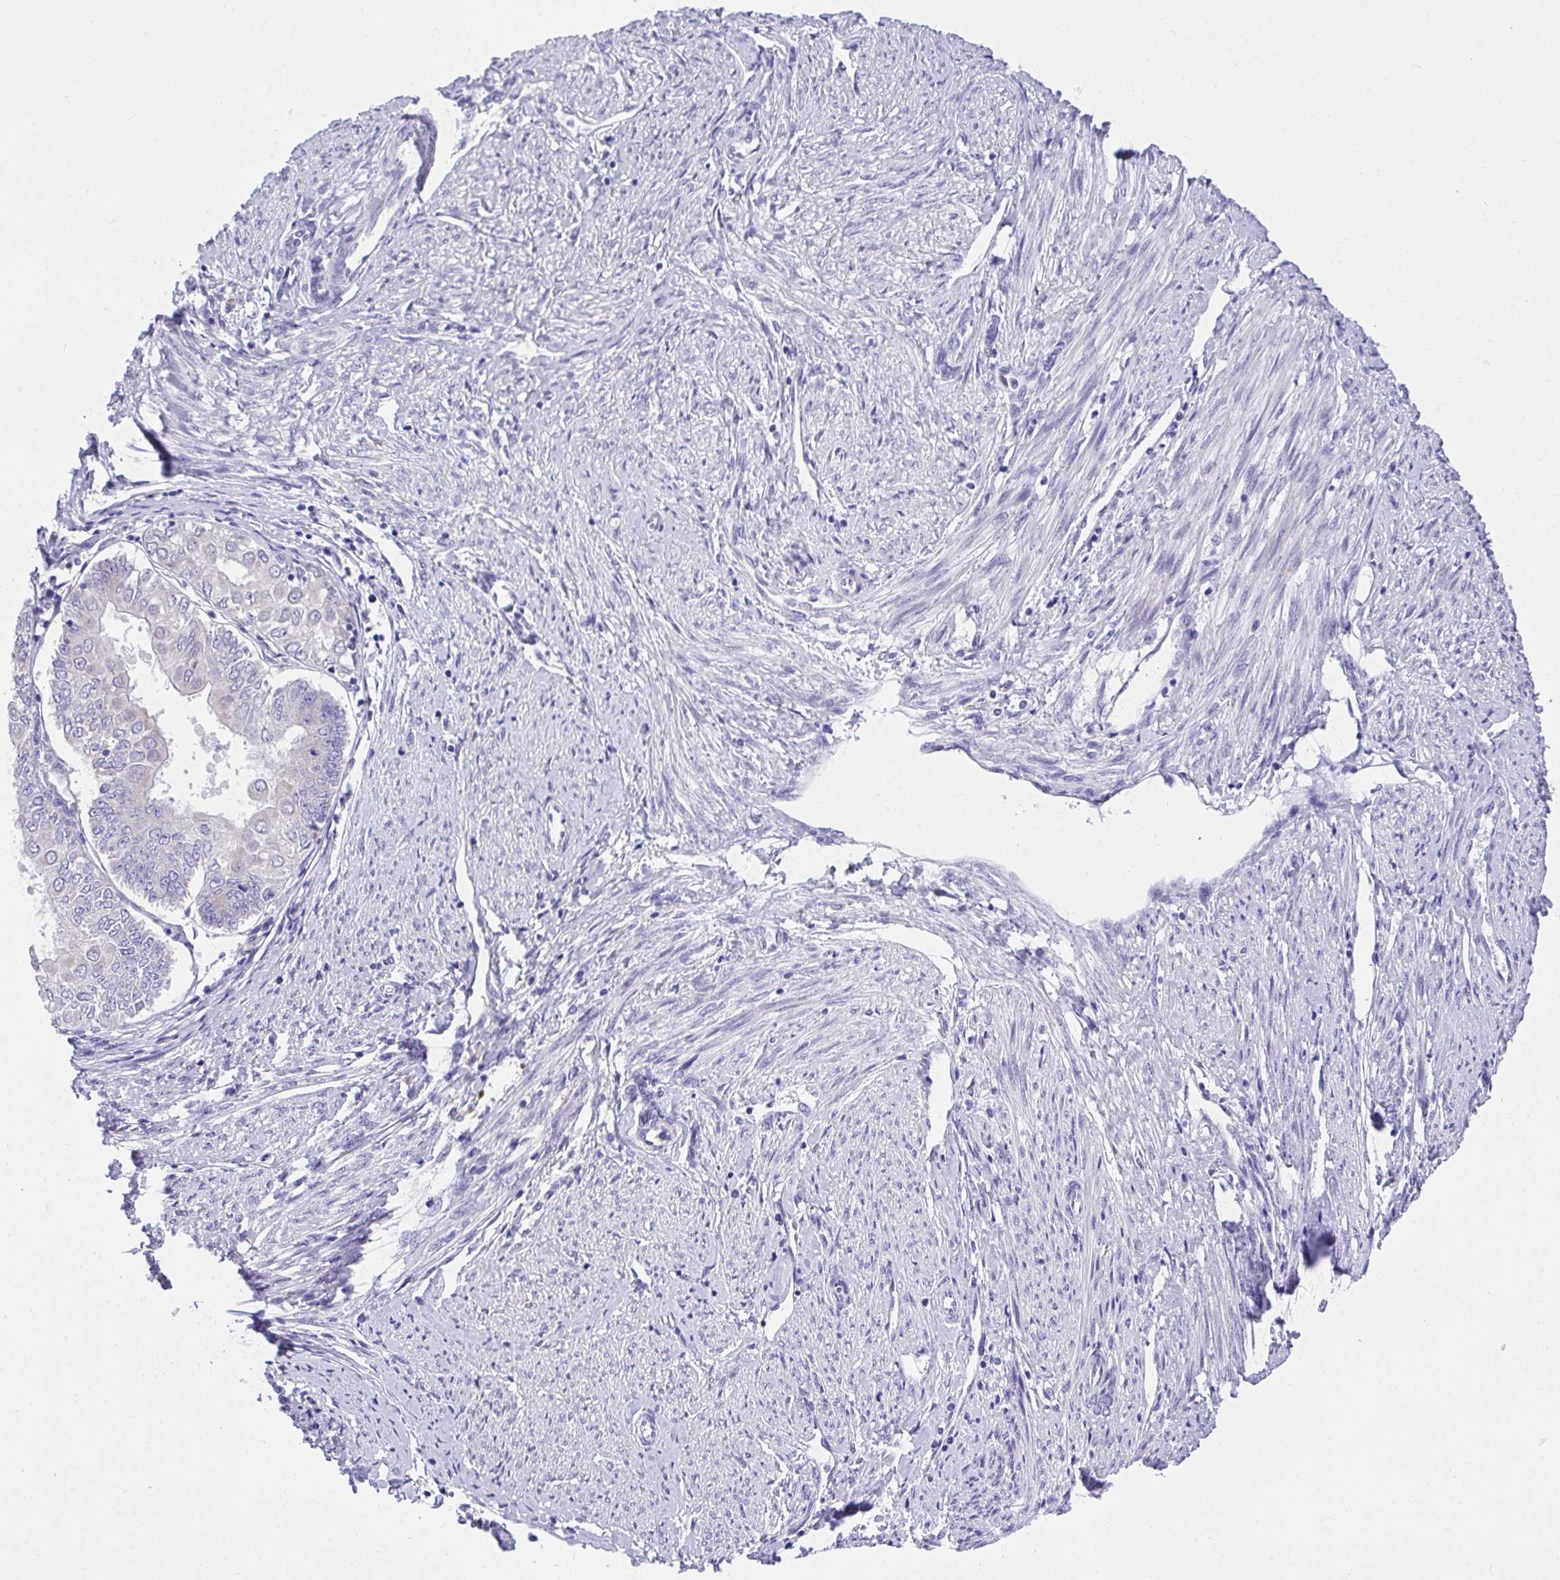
{"staining": {"intensity": "negative", "quantity": "none", "location": "none"}, "tissue": "endometrial cancer", "cell_type": "Tumor cells", "image_type": "cancer", "snomed": [{"axis": "morphology", "description": "Adenocarcinoma, NOS"}, {"axis": "topography", "description": "Endometrium"}], "caption": "An image of human endometrial cancer (adenocarcinoma) is negative for staining in tumor cells.", "gene": "ADRA2C", "patient": {"sex": "female", "age": 68}}